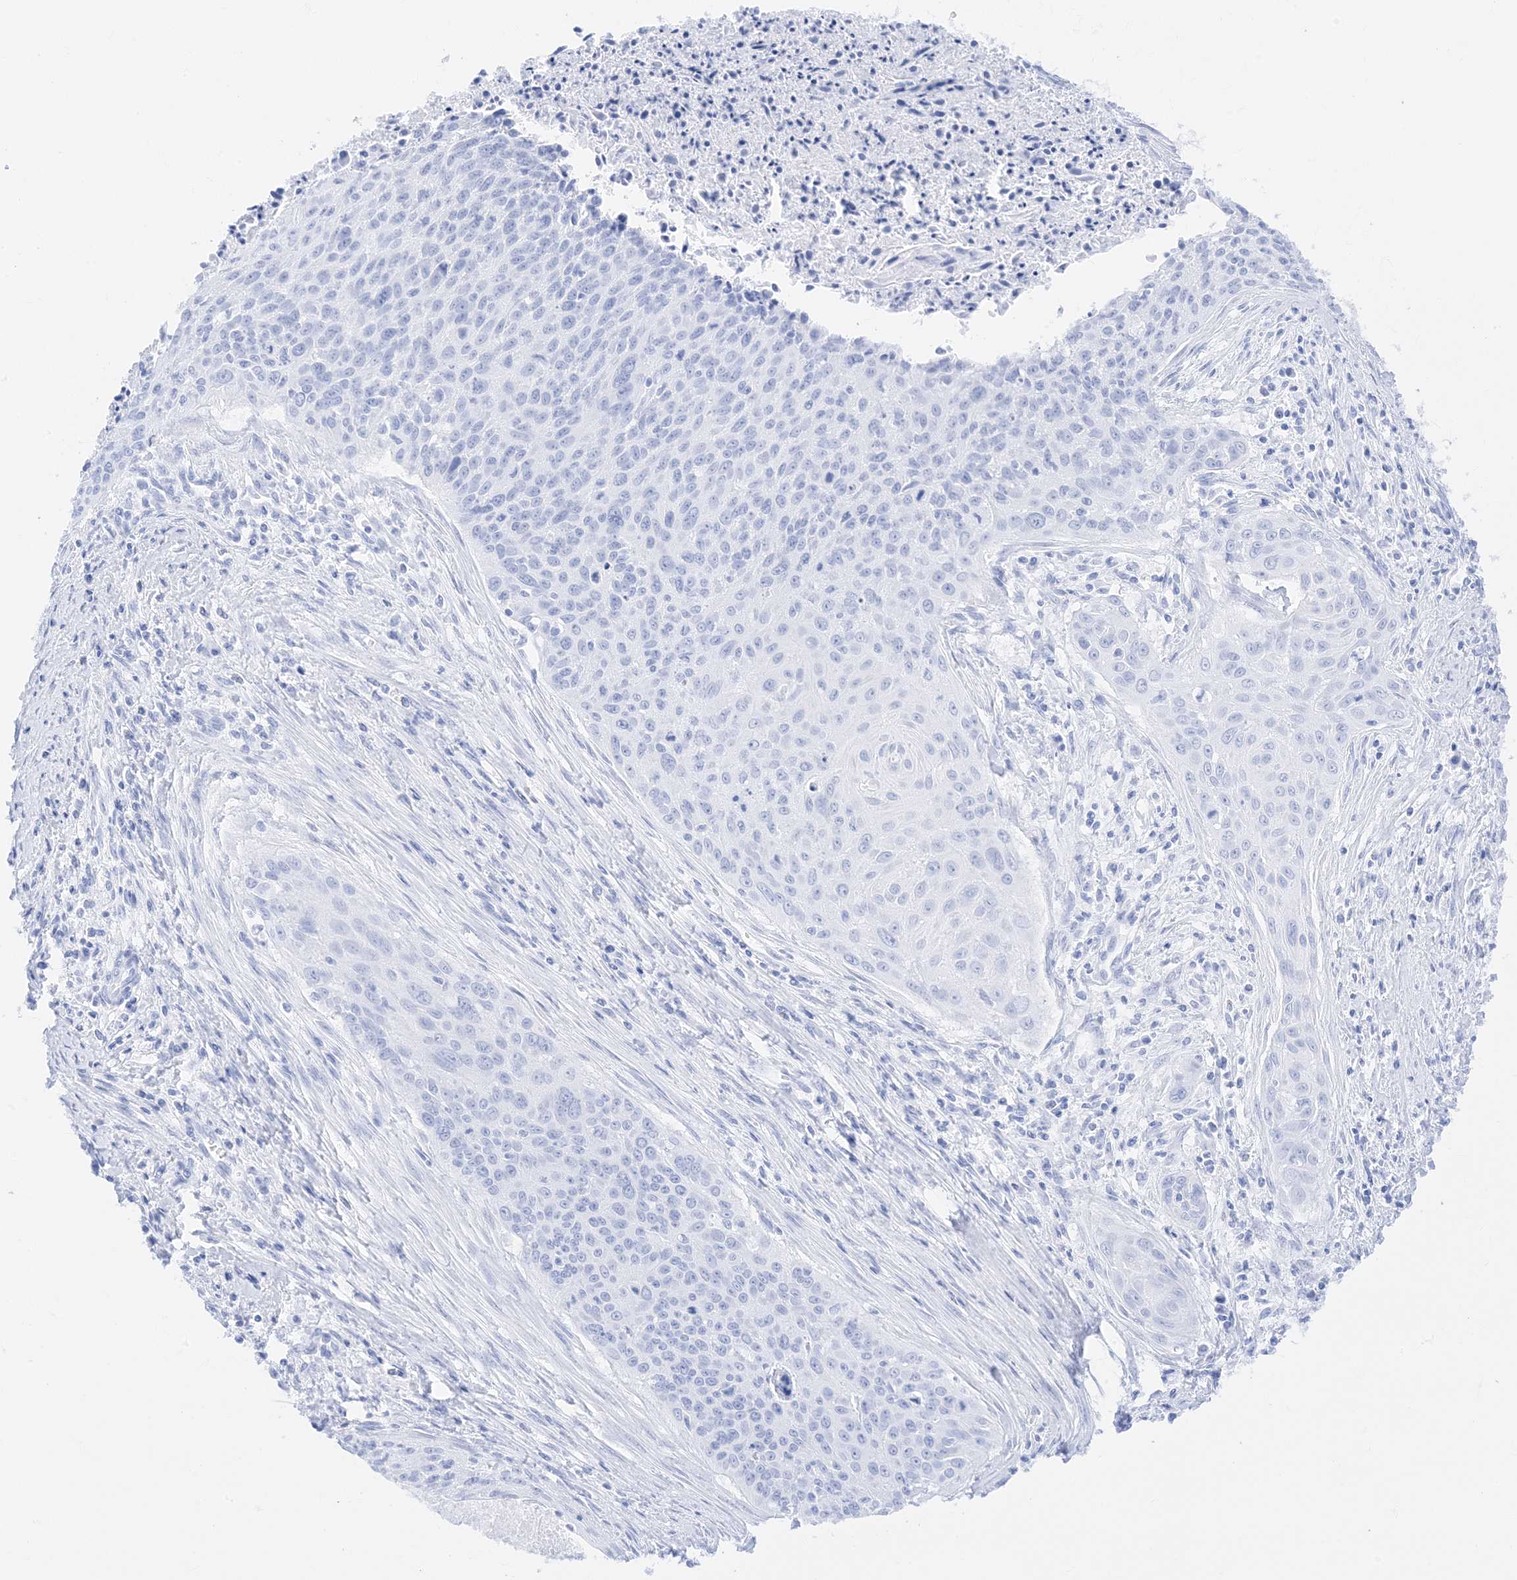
{"staining": {"intensity": "negative", "quantity": "none", "location": "none"}, "tissue": "cervical cancer", "cell_type": "Tumor cells", "image_type": "cancer", "snomed": [{"axis": "morphology", "description": "Squamous cell carcinoma, NOS"}, {"axis": "topography", "description": "Cervix"}], "caption": "Cervical cancer (squamous cell carcinoma) was stained to show a protein in brown. There is no significant staining in tumor cells.", "gene": "MUC17", "patient": {"sex": "female", "age": 55}}